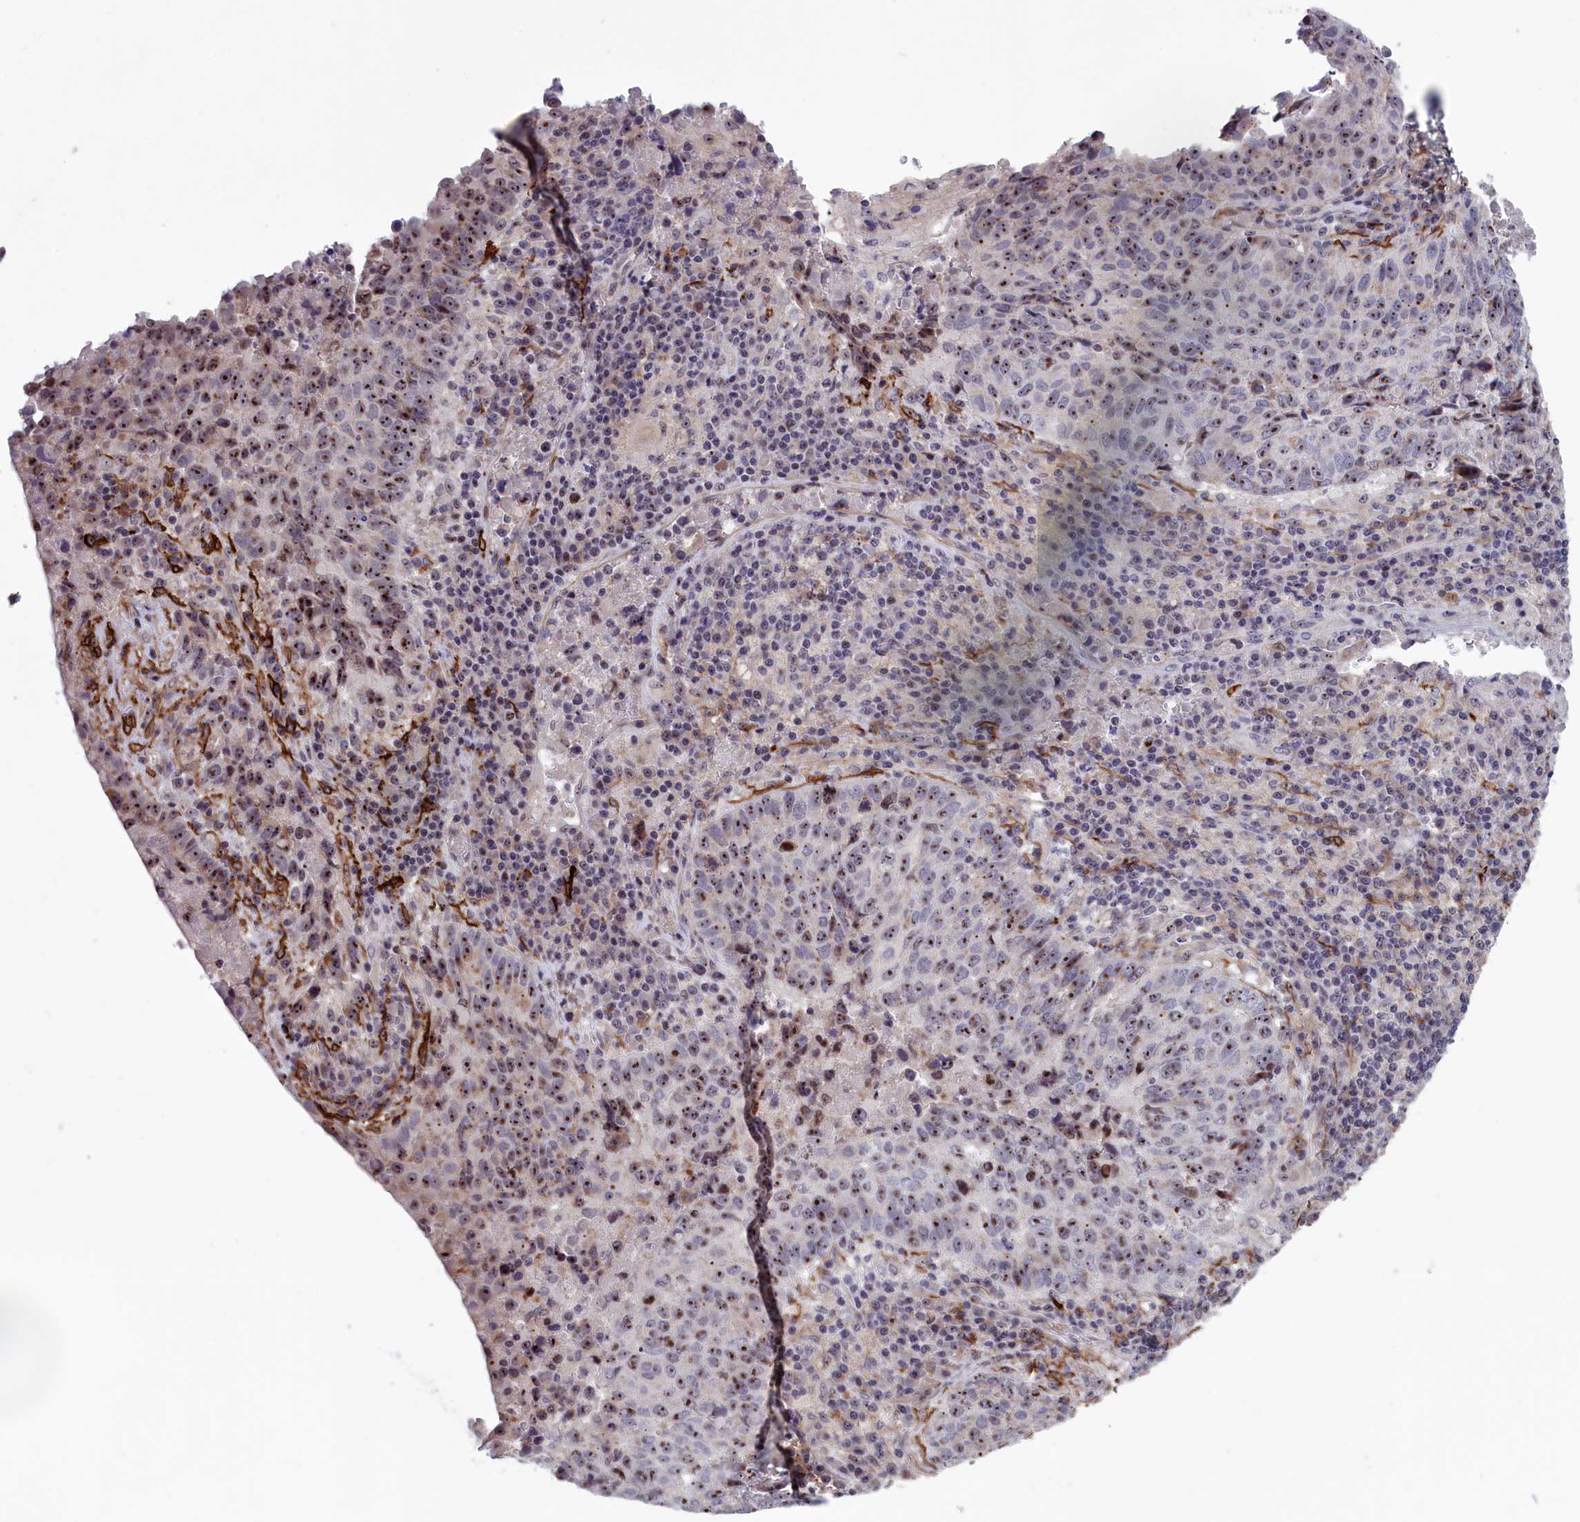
{"staining": {"intensity": "strong", "quantity": "25%-75%", "location": "nuclear"}, "tissue": "lung cancer", "cell_type": "Tumor cells", "image_type": "cancer", "snomed": [{"axis": "morphology", "description": "Squamous cell carcinoma, NOS"}, {"axis": "topography", "description": "Lung"}], "caption": "IHC (DAB) staining of human lung cancer (squamous cell carcinoma) displays strong nuclear protein staining in approximately 25%-75% of tumor cells. (DAB (3,3'-diaminobenzidine) IHC with brightfield microscopy, high magnification).", "gene": "PPAN", "patient": {"sex": "male", "age": 73}}